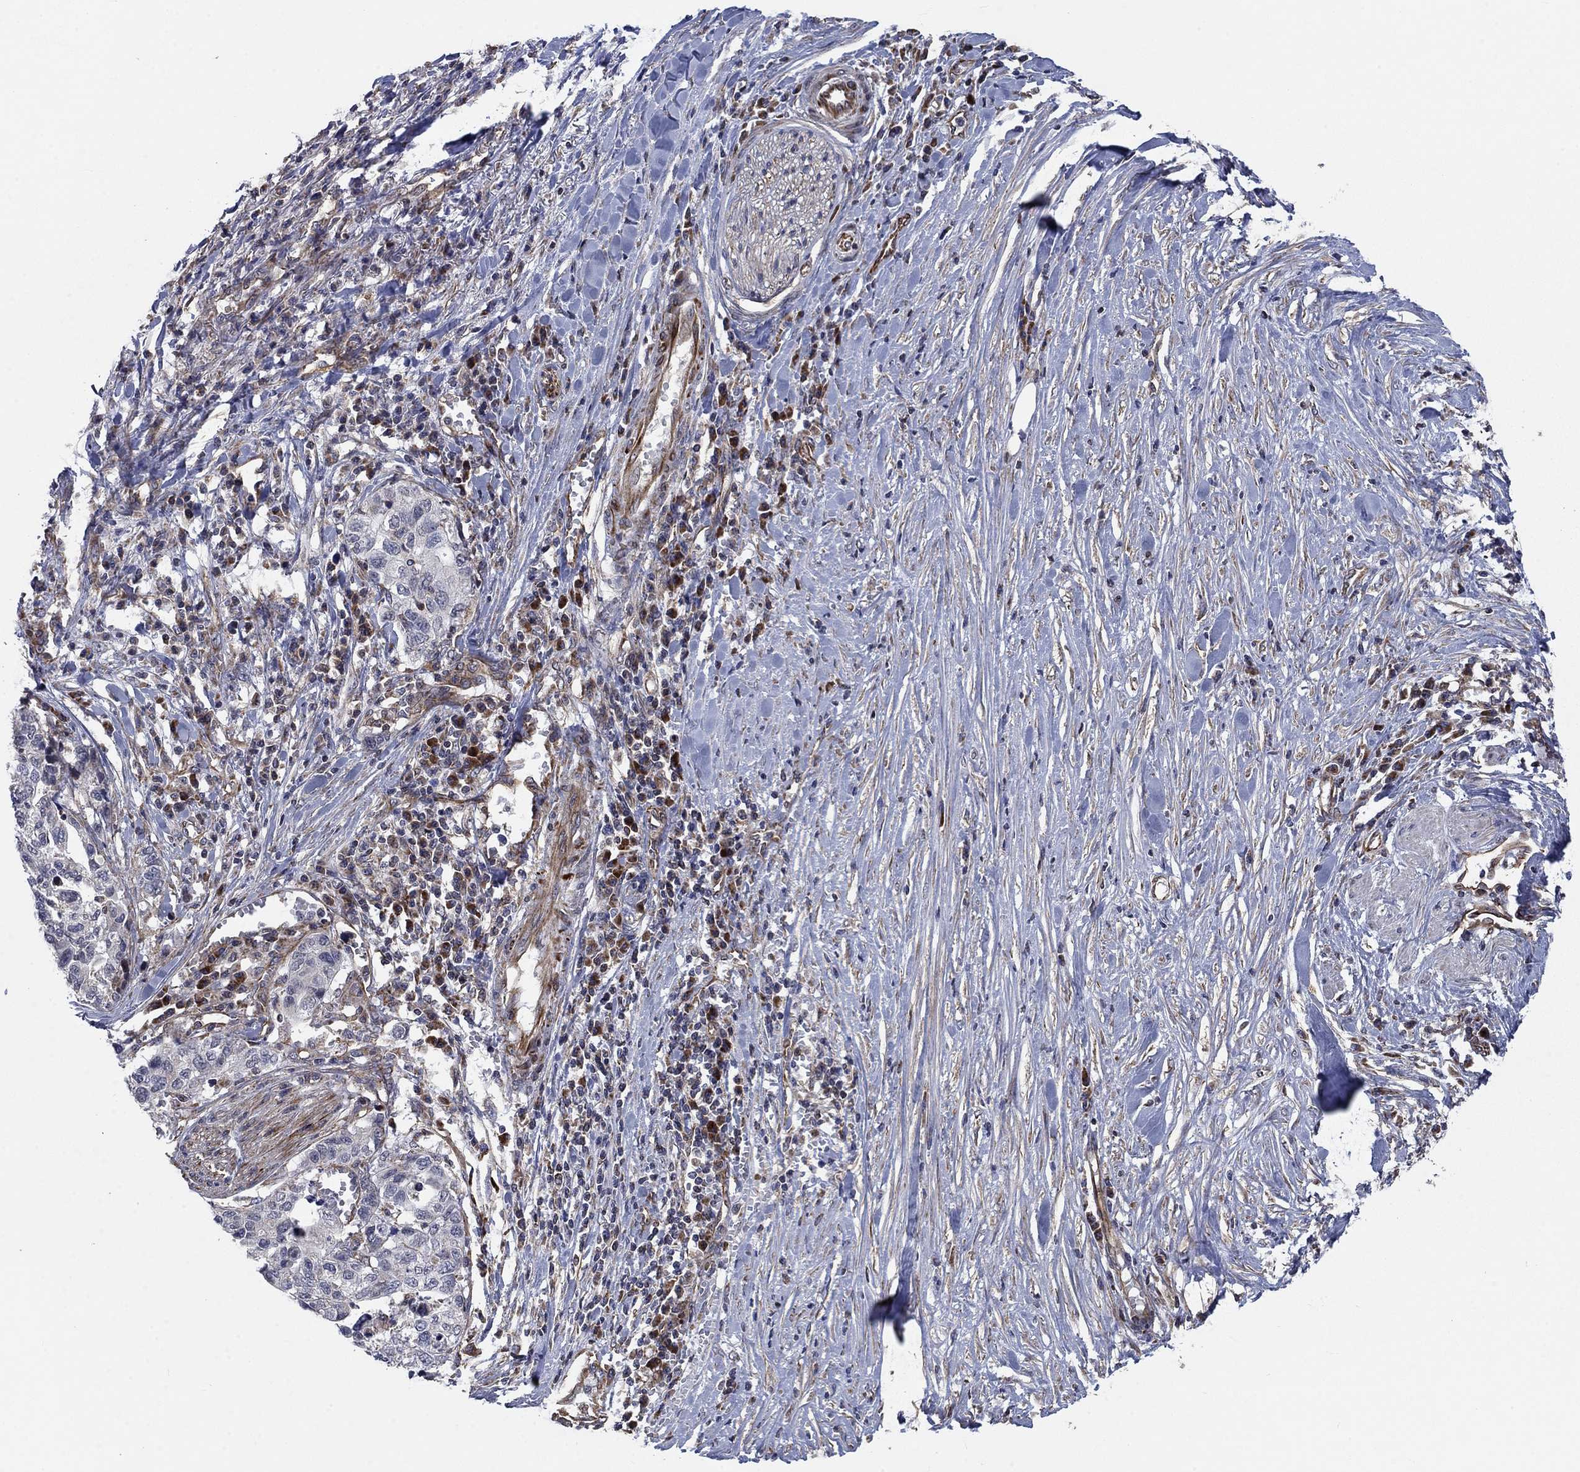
{"staining": {"intensity": "negative", "quantity": "none", "location": "none"}, "tissue": "stomach cancer", "cell_type": "Tumor cells", "image_type": "cancer", "snomed": [{"axis": "morphology", "description": "Adenocarcinoma, NOS"}, {"axis": "topography", "description": "Stomach, upper"}], "caption": "This photomicrograph is of stomach cancer stained with immunohistochemistry to label a protein in brown with the nuclei are counter-stained blue. There is no staining in tumor cells.", "gene": "NDUFC1", "patient": {"sex": "female", "age": 67}}